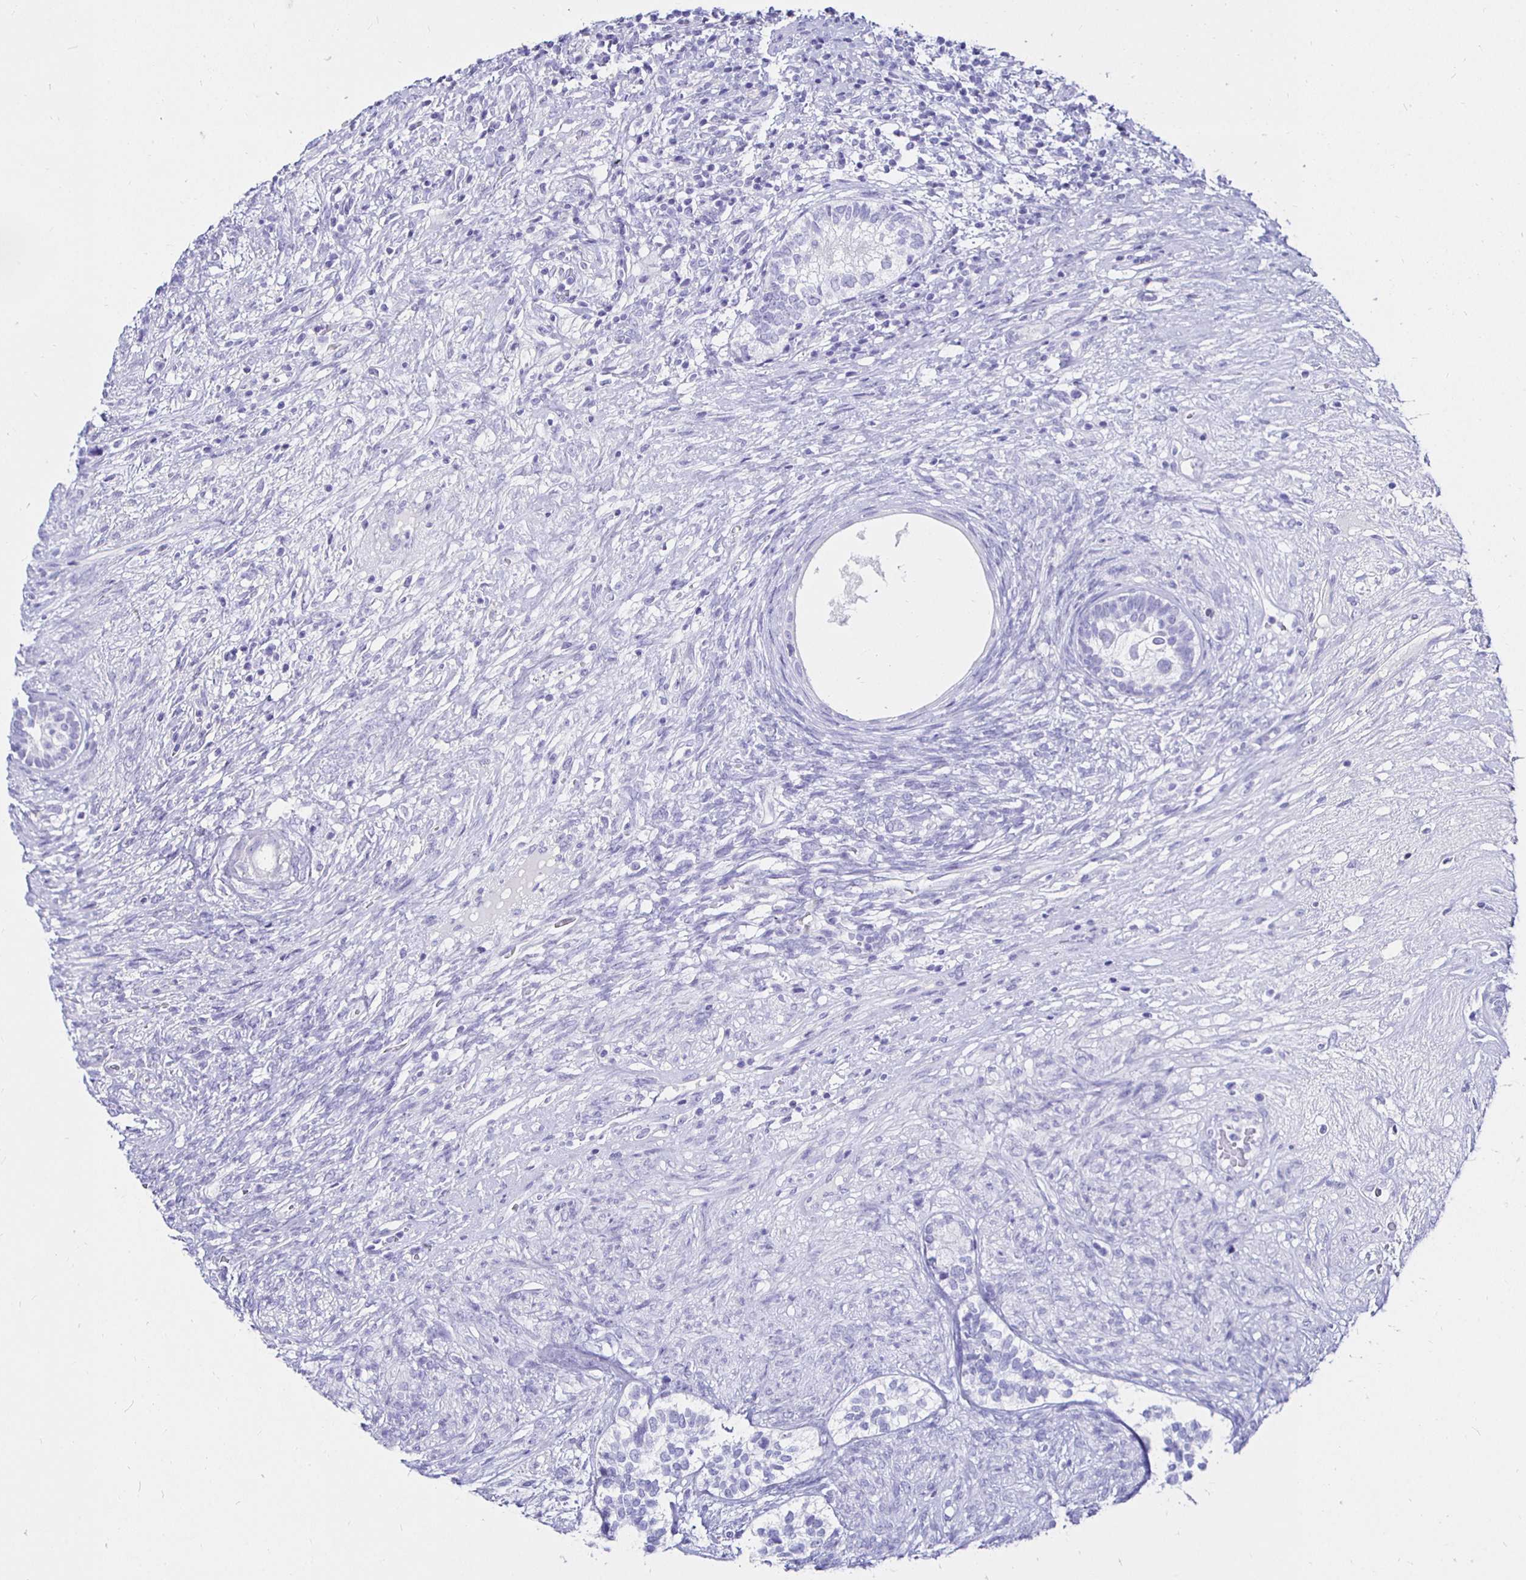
{"staining": {"intensity": "negative", "quantity": "none", "location": "none"}, "tissue": "testis cancer", "cell_type": "Tumor cells", "image_type": "cancer", "snomed": [{"axis": "morphology", "description": "Seminoma, NOS"}, {"axis": "morphology", "description": "Carcinoma, Embryonal, NOS"}, {"axis": "topography", "description": "Testis"}], "caption": "This is a histopathology image of IHC staining of testis embryonal carcinoma, which shows no expression in tumor cells.", "gene": "UMOD", "patient": {"sex": "male", "age": 41}}